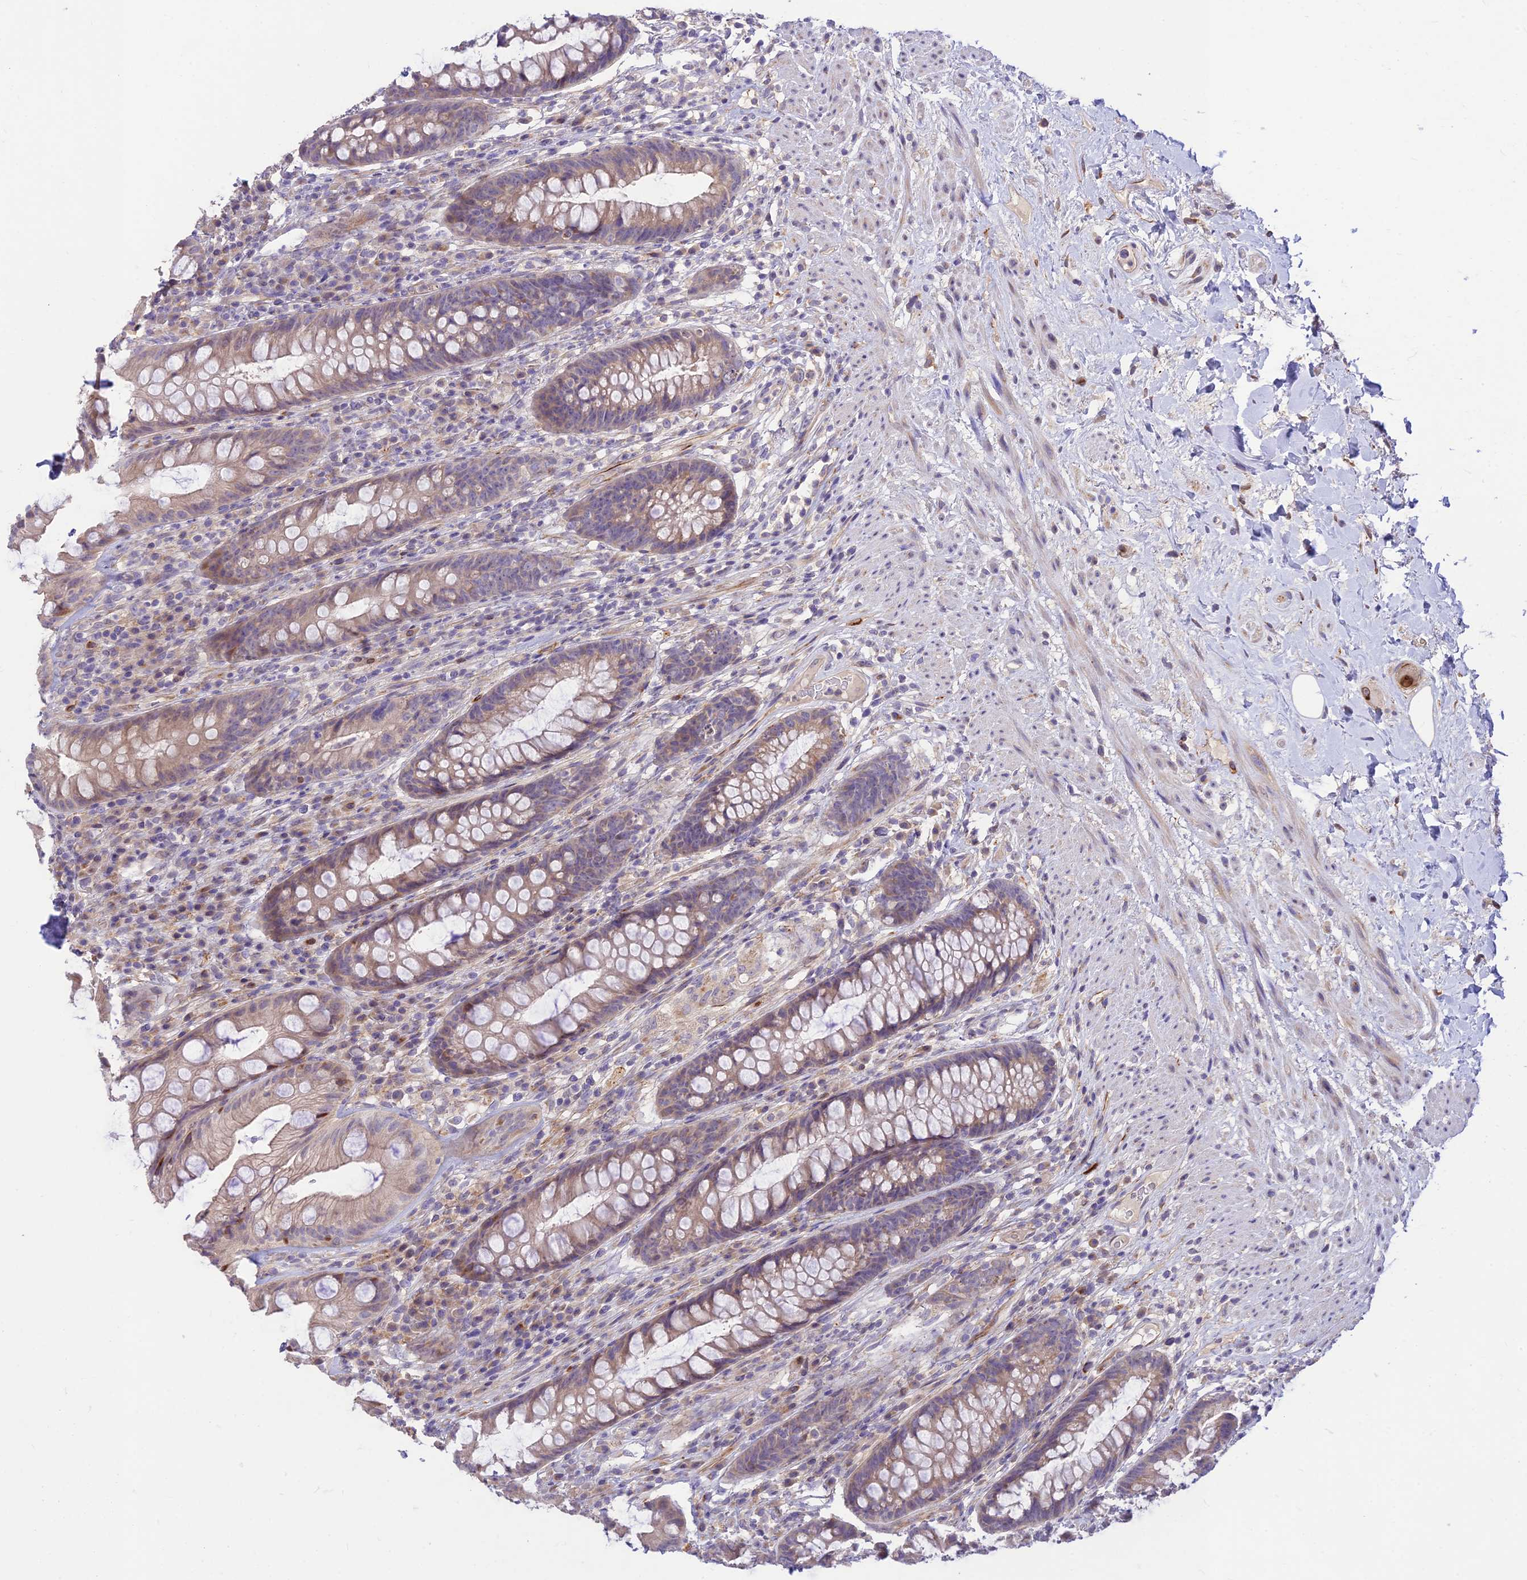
{"staining": {"intensity": "moderate", "quantity": "<25%", "location": "cytoplasmic/membranous"}, "tissue": "rectum", "cell_type": "Glandular cells", "image_type": "normal", "snomed": [{"axis": "morphology", "description": "Normal tissue, NOS"}, {"axis": "topography", "description": "Rectum"}], "caption": "This is a photomicrograph of immunohistochemistry (IHC) staining of benign rectum, which shows moderate positivity in the cytoplasmic/membranous of glandular cells.", "gene": "ST8SIA5", "patient": {"sex": "male", "age": 74}}